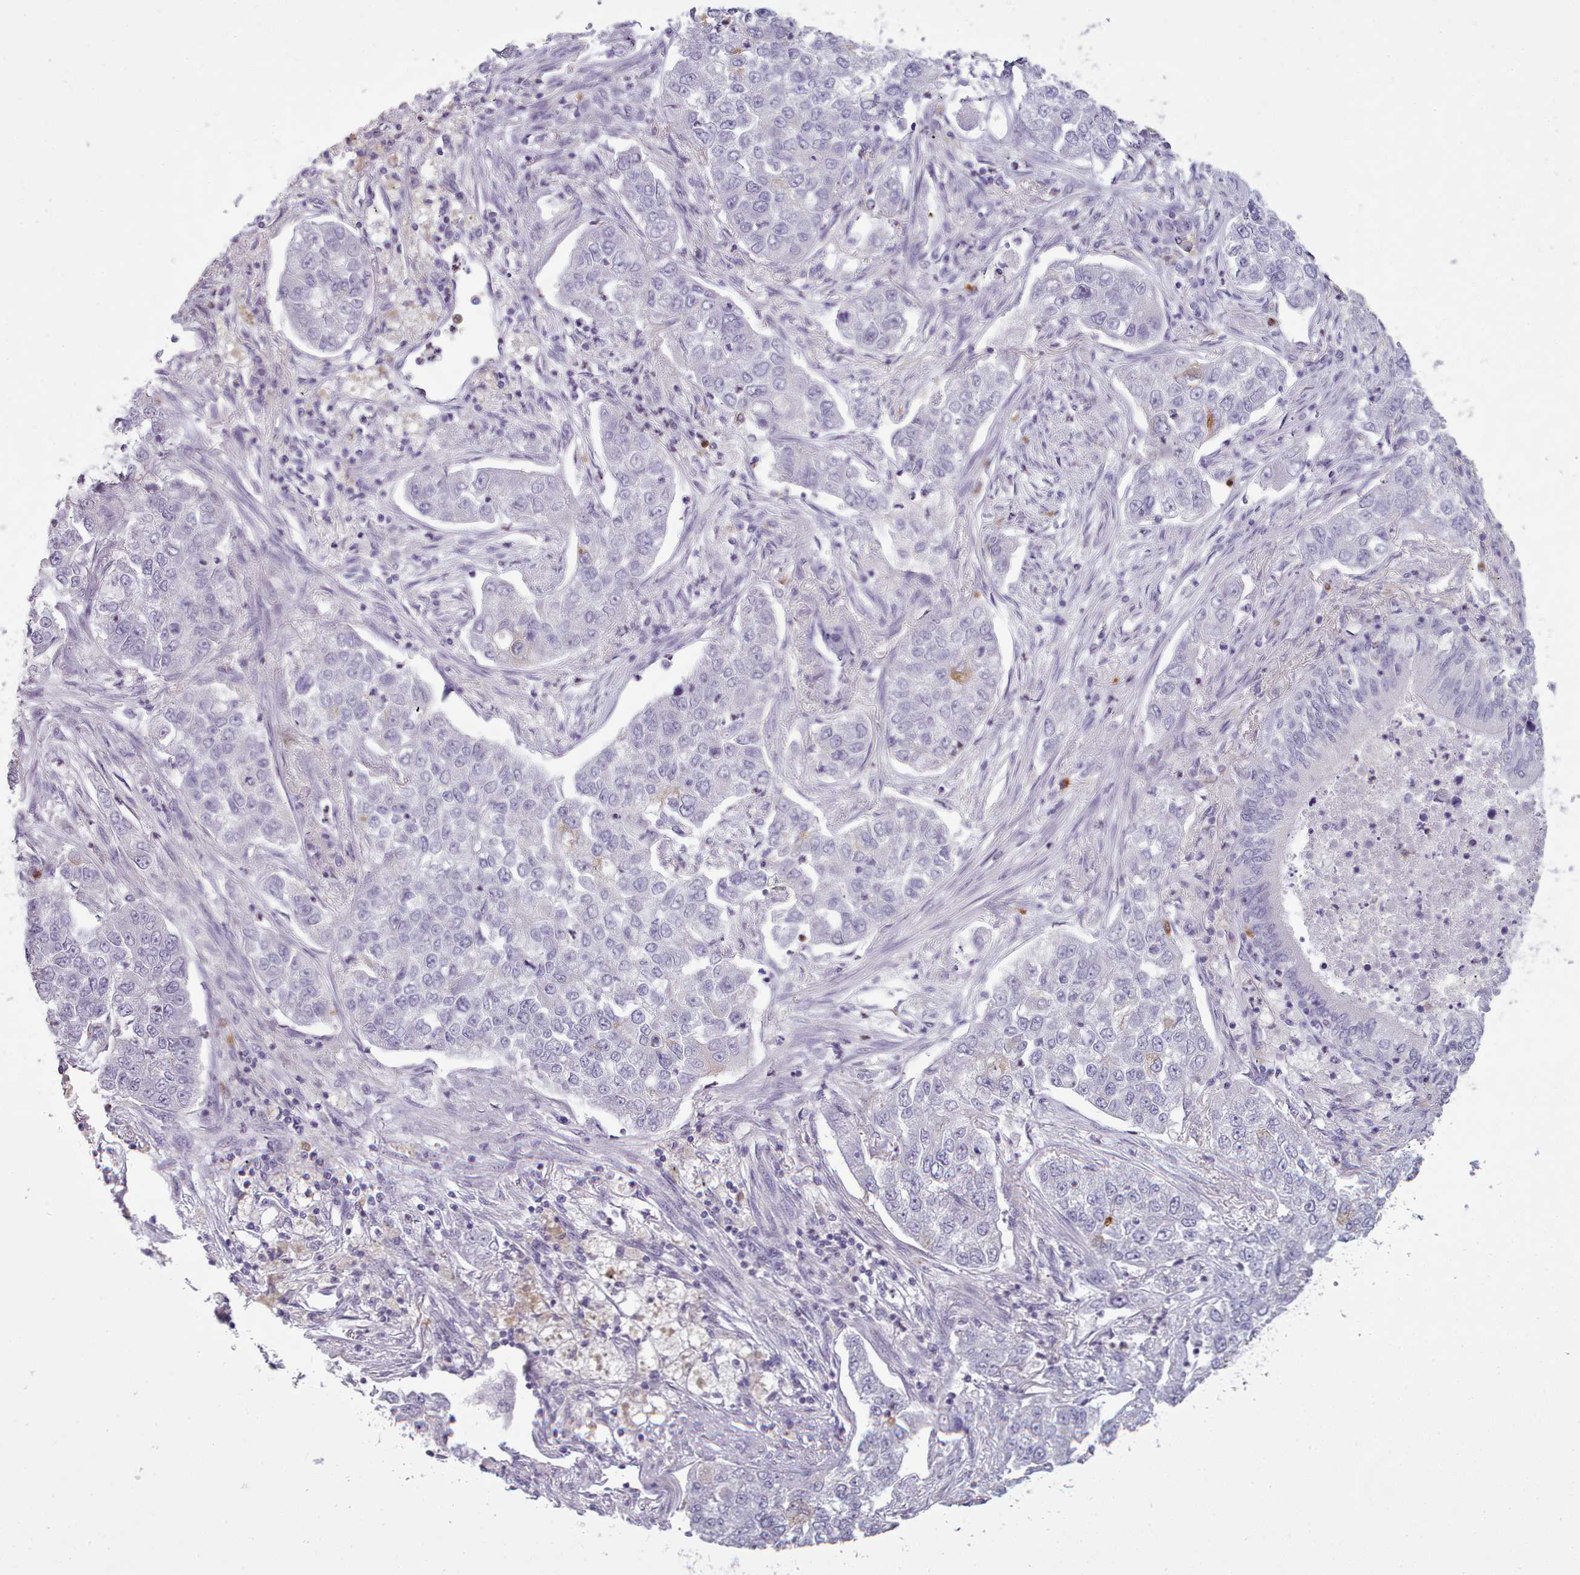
{"staining": {"intensity": "negative", "quantity": "none", "location": "none"}, "tissue": "lung cancer", "cell_type": "Tumor cells", "image_type": "cancer", "snomed": [{"axis": "morphology", "description": "Squamous cell carcinoma, NOS"}, {"axis": "topography", "description": "Lung"}], "caption": "IHC image of neoplastic tissue: lung squamous cell carcinoma stained with DAB (3,3'-diaminobenzidine) exhibits no significant protein positivity in tumor cells.", "gene": "NDST2", "patient": {"sex": "male", "age": 74}}